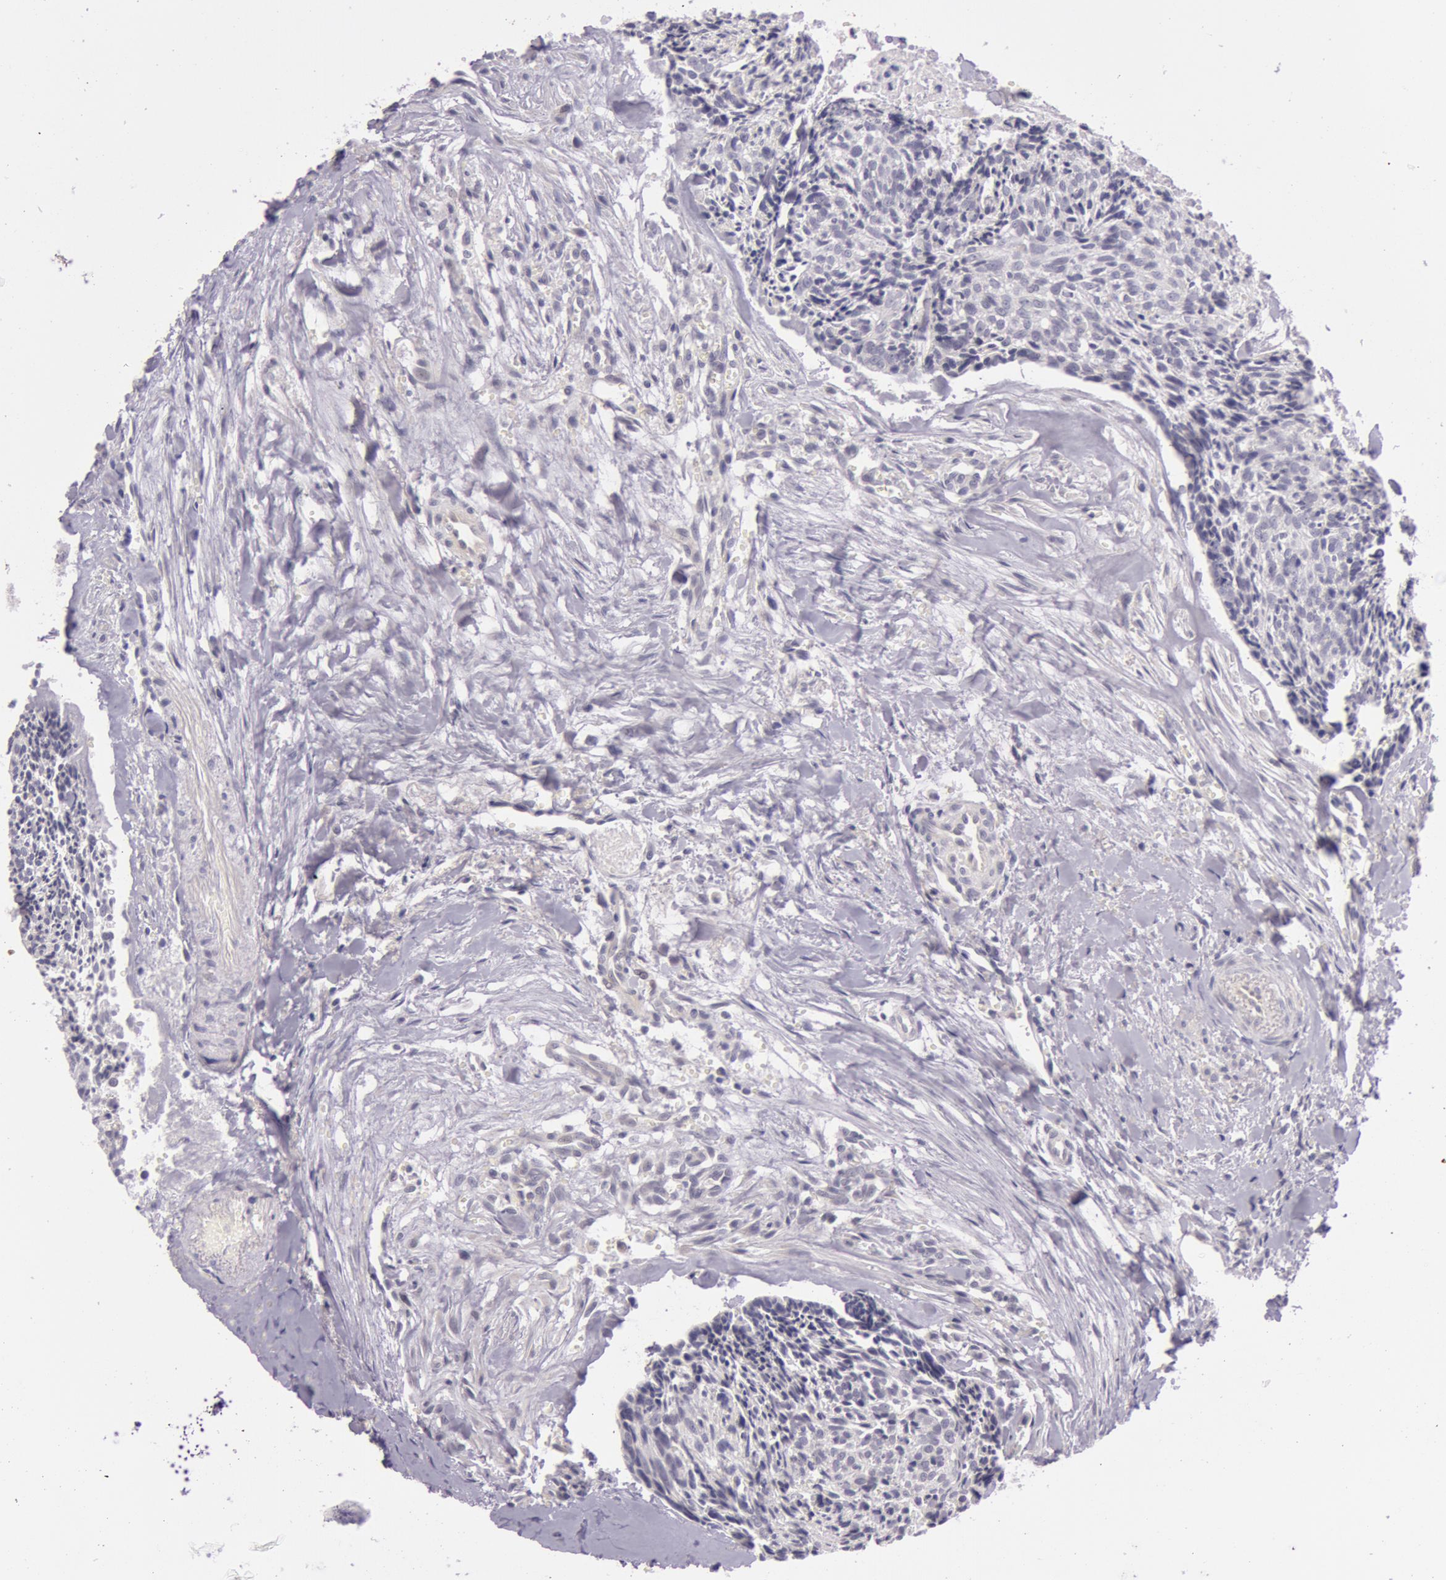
{"staining": {"intensity": "negative", "quantity": "none", "location": "none"}, "tissue": "head and neck cancer", "cell_type": "Tumor cells", "image_type": "cancer", "snomed": [{"axis": "morphology", "description": "Squamous cell carcinoma, NOS"}, {"axis": "topography", "description": "Salivary gland"}, {"axis": "topography", "description": "Head-Neck"}], "caption": "This is a micrograph of immunohistochemistry staining of head and neck cancer, which shows no positivity in tumor cells.", "gene": "RBMY1F", "patient": {"sex": "male", "age": 70}}